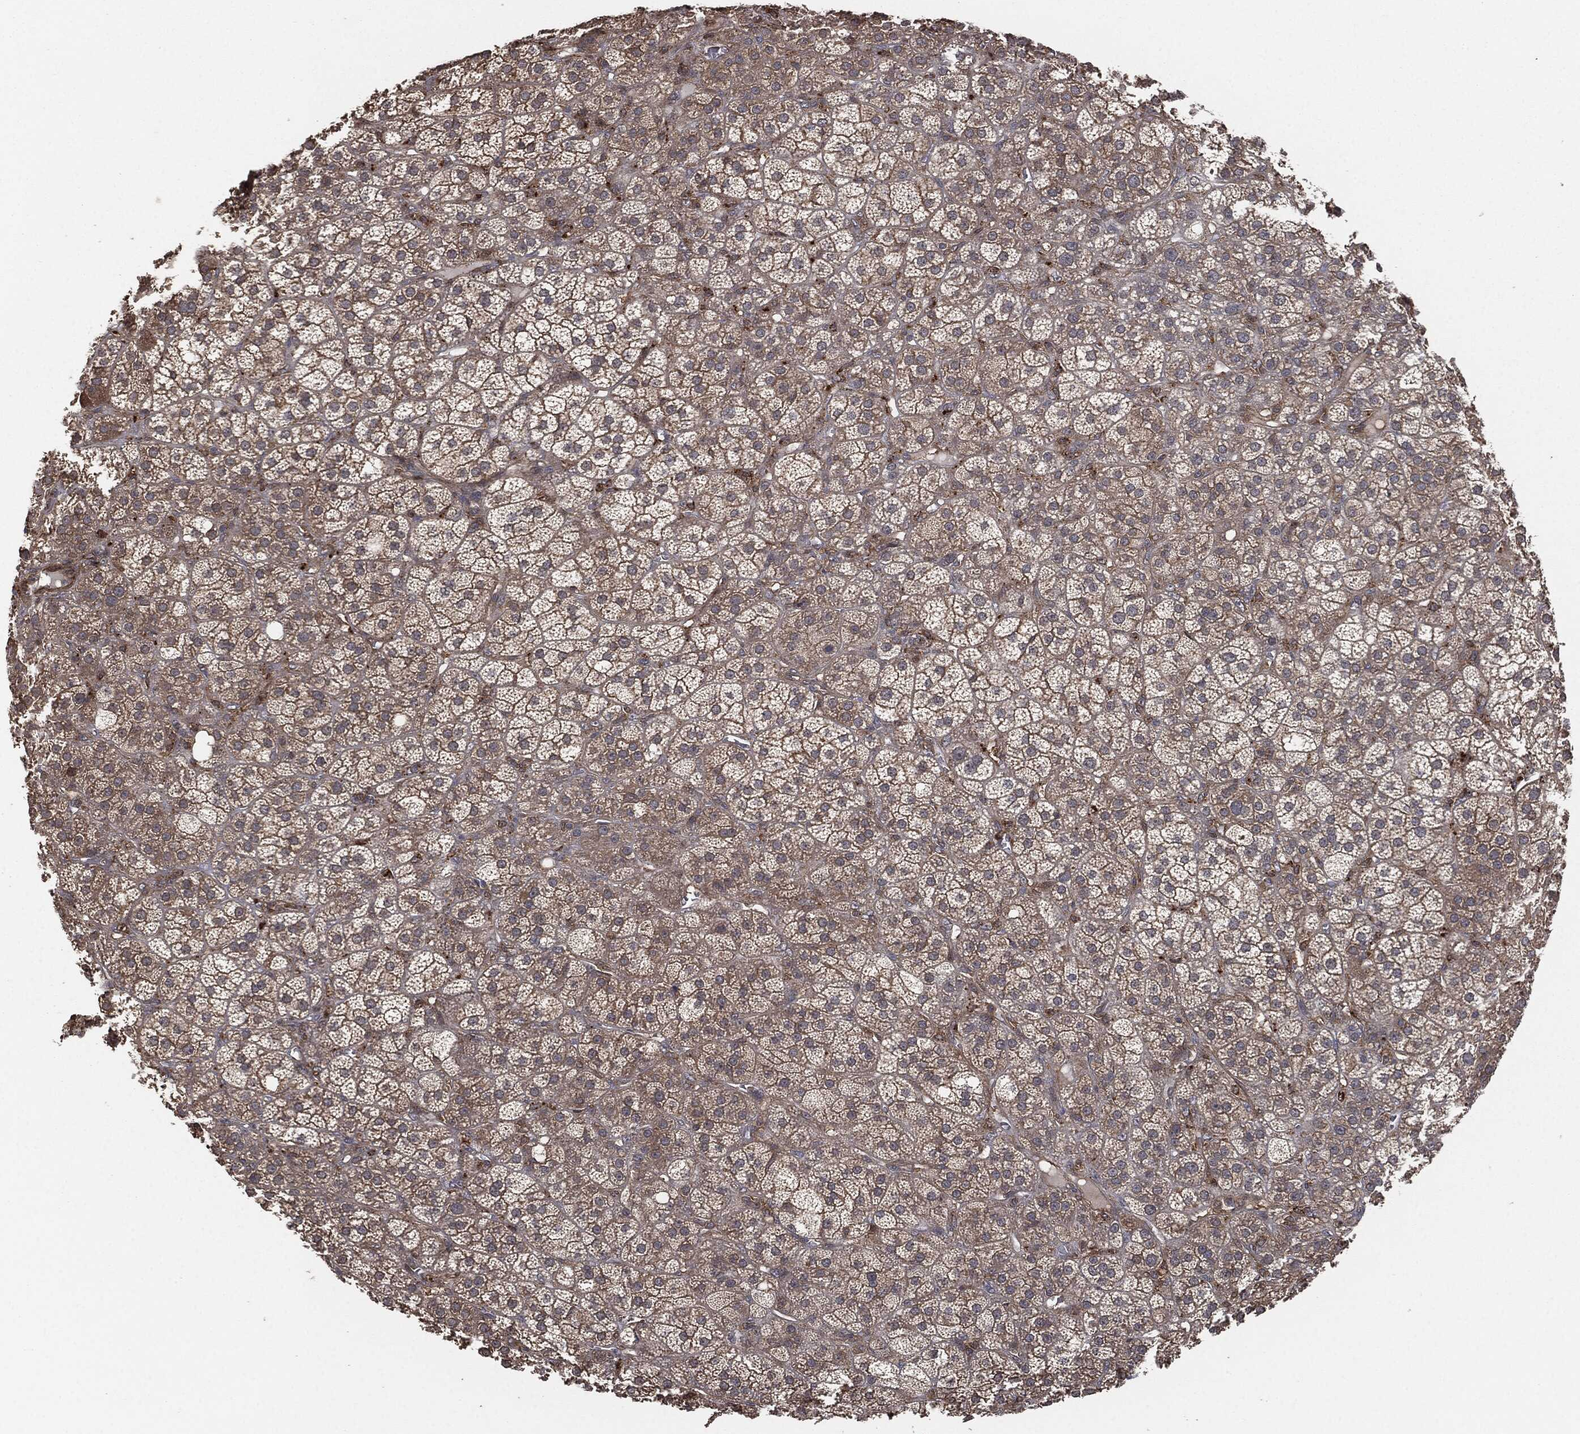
{"staining": {"intensity": "weak", "quantity": ">75%", "location": "cytoplasmic/membranous"}, "tissue": "adrenal gland", "cell_type": "Glandular cells", "image_type": "normal", "snomed": [{"axis": "morphology", "description": "Normal tissue, NOS"}, {"axis": "topography", "description": "Adrenal gland"}], "caption": "Immunohistochemical staining of benign human adrenal gland demonstrates >75% levels of weak cytoplasmic/membranous protein expression in about >75% of glandular cells.", "gene": "ERBIN", "patient": {"sex": "female", "age": 60}}